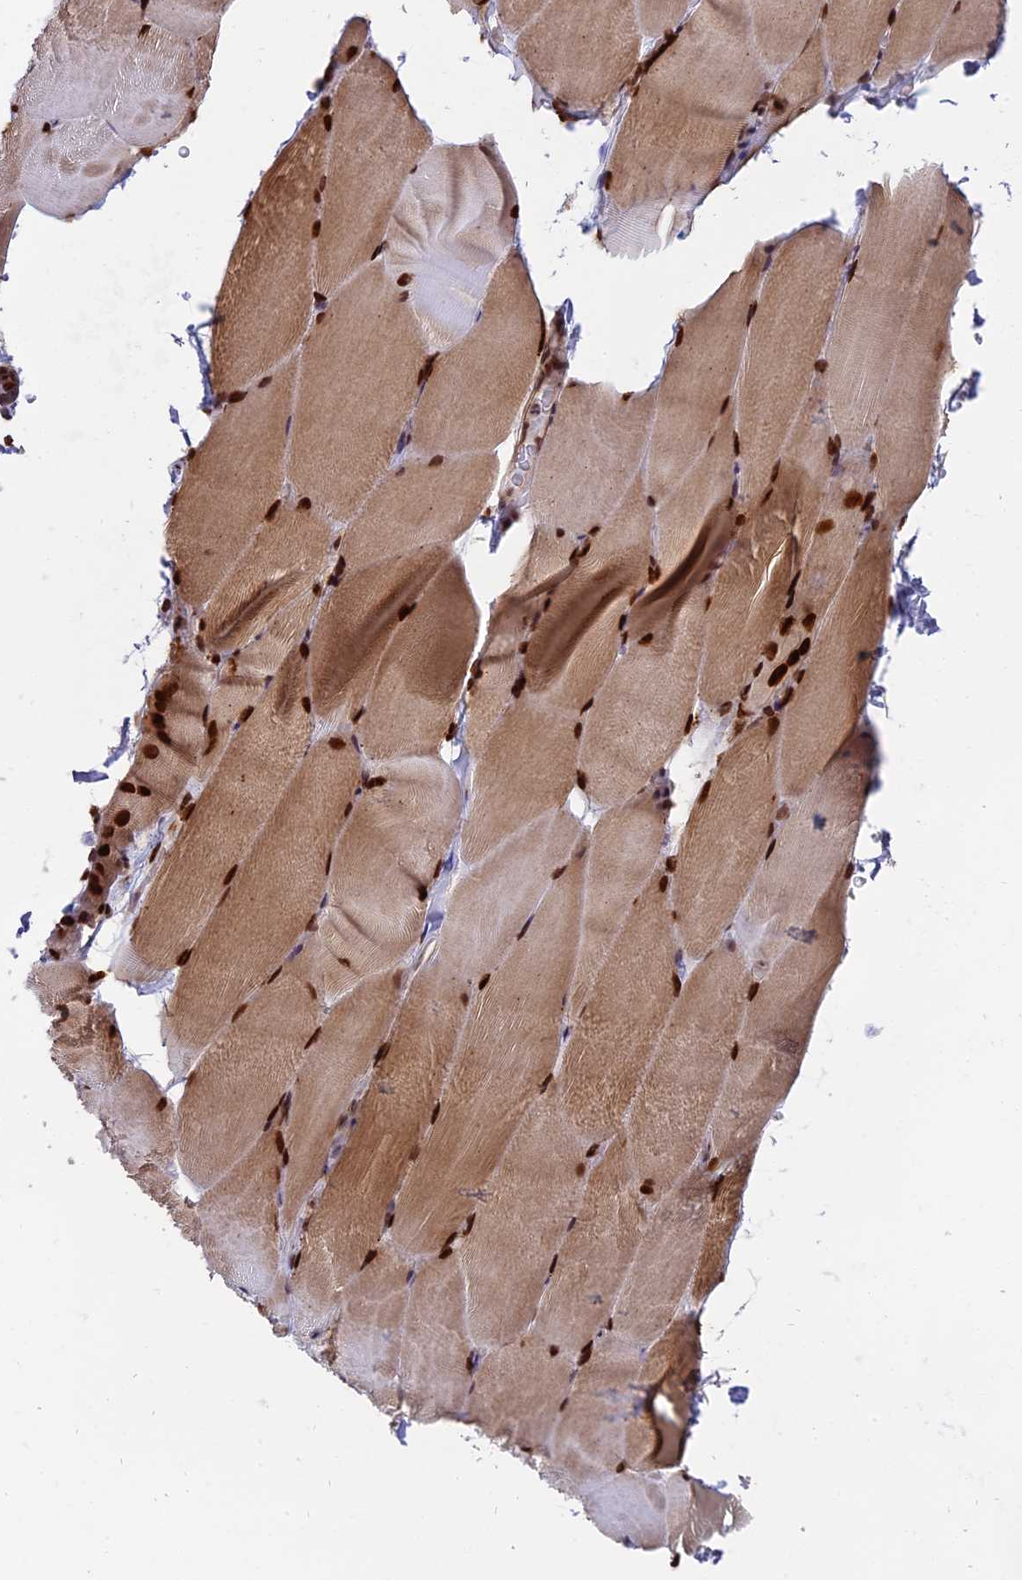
{"staining": {"intensity": "strong", "quantity": ">75%", "location": "cytoplasmic/membranous,nuclear"}, "tissue": "skeletal muscle", "cell_type": "Myocytes", "image_type": "normal", "snomed": [{"axis": "morphology", "description": "Normal tissue, NOS"}, {"axis": "topography", "description": "Skeletal muscle"}, {"axis": "topography", "description": "Parathyroid gland"}], "caption": "This is a photomicrograph of immunohistochemistry staining of benign skeletal muscle, which shows strong expression in the cytoplasmic/membranous,nuclear of myocytes.", "gene": "RAMACL", "patient": {"sex": "female", "age": 37}}